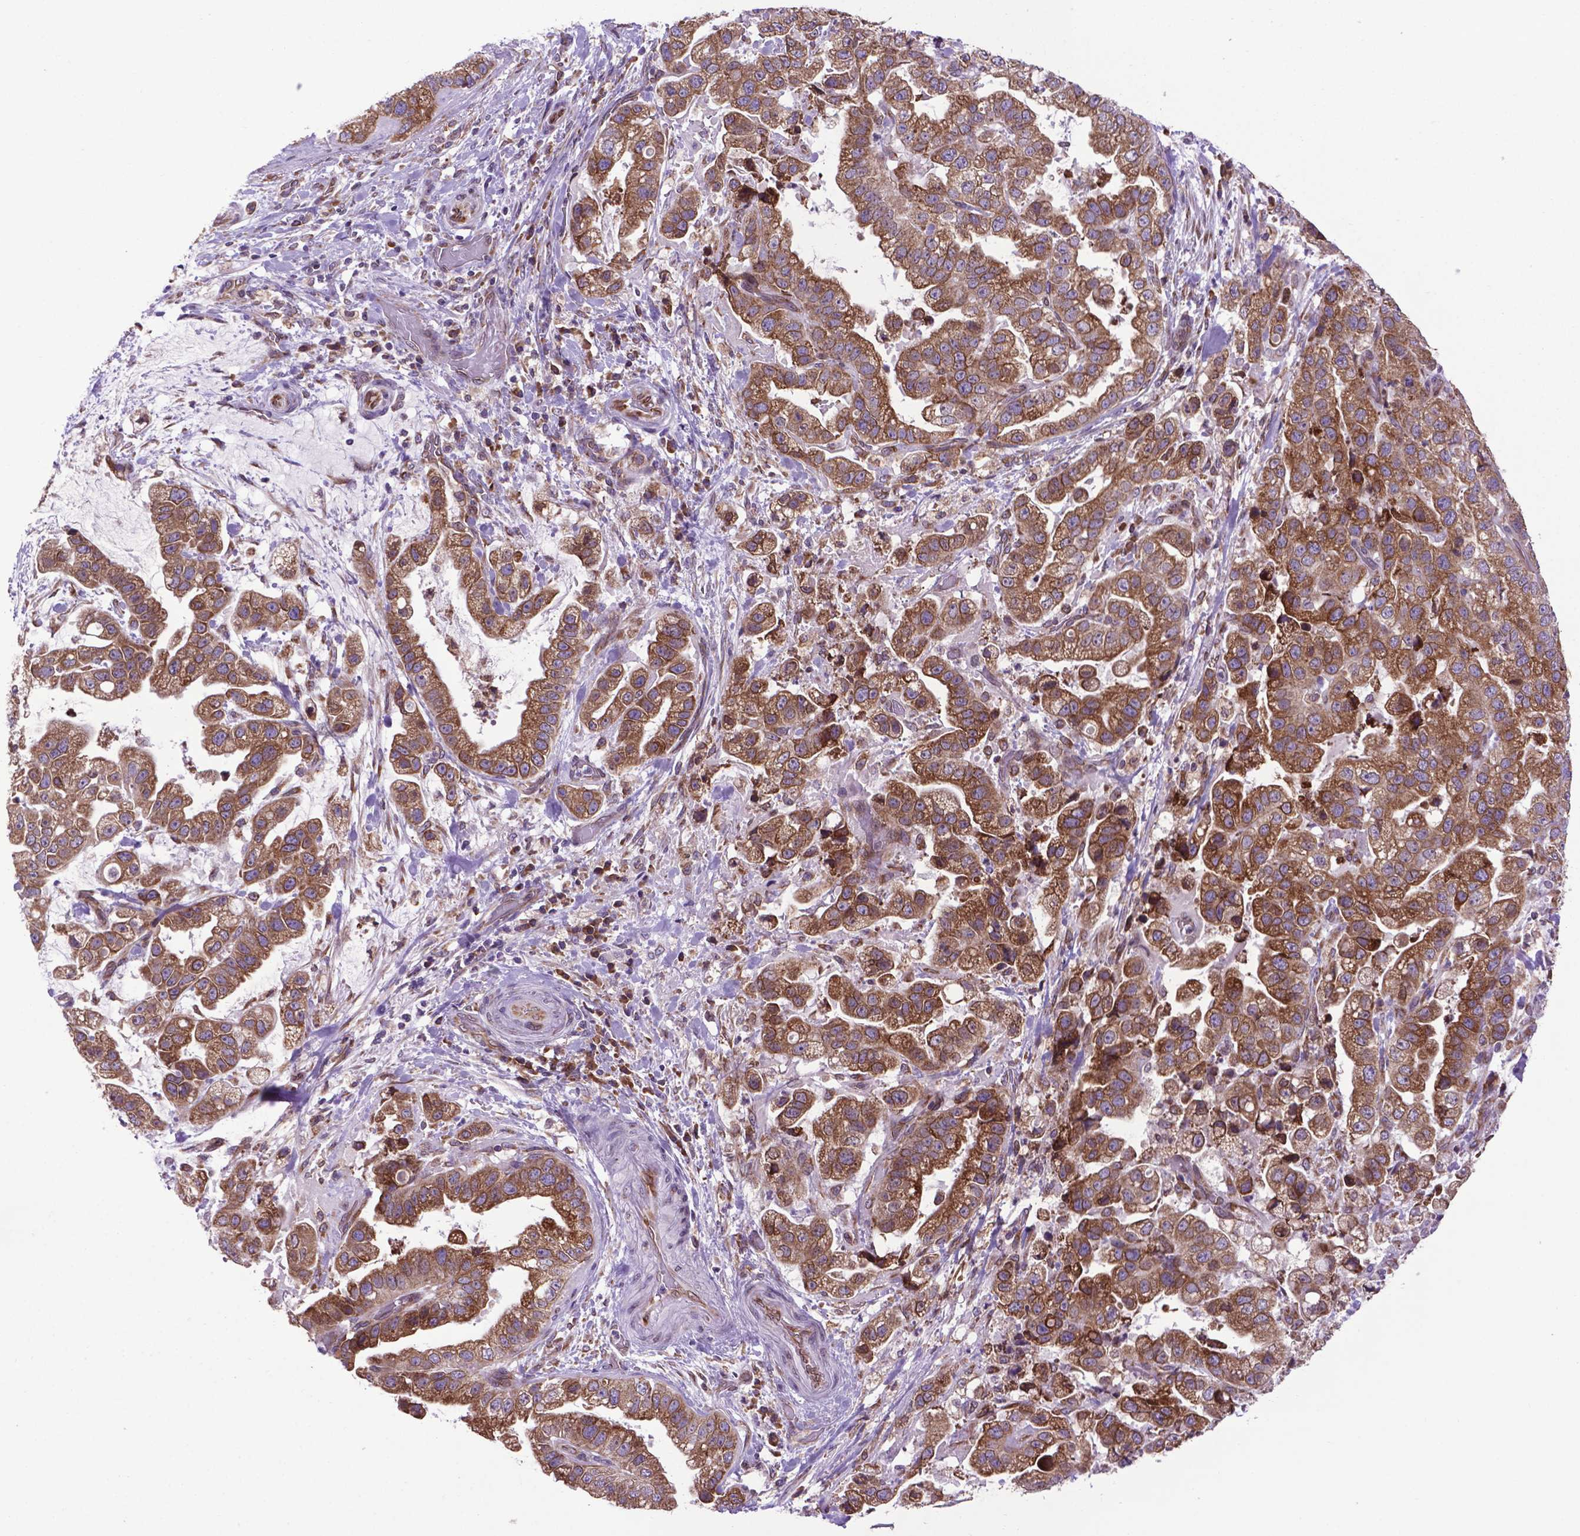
{"staining": {"intensity": "moderate", "quantity": ">75%", "location": "cytoplasmic/membranous"}, "tissue": "stomach cancer", "cell_type": "Tumor cells", "image_type": "cancer", "snomed": [{"axis": "morphology", "description": "Adenocarcinoma, NOS"}, {"axis": "topography", "description": "Stomach"}], "caption": "DAB immunohistochemical staining of human stomach cancer demonstrates moderate cytoplasmic/membranous protein expression in approximately >75% of tumor cells.", "gene": "WDR83OS", "patient": {"sex": "male", "age": 59}}